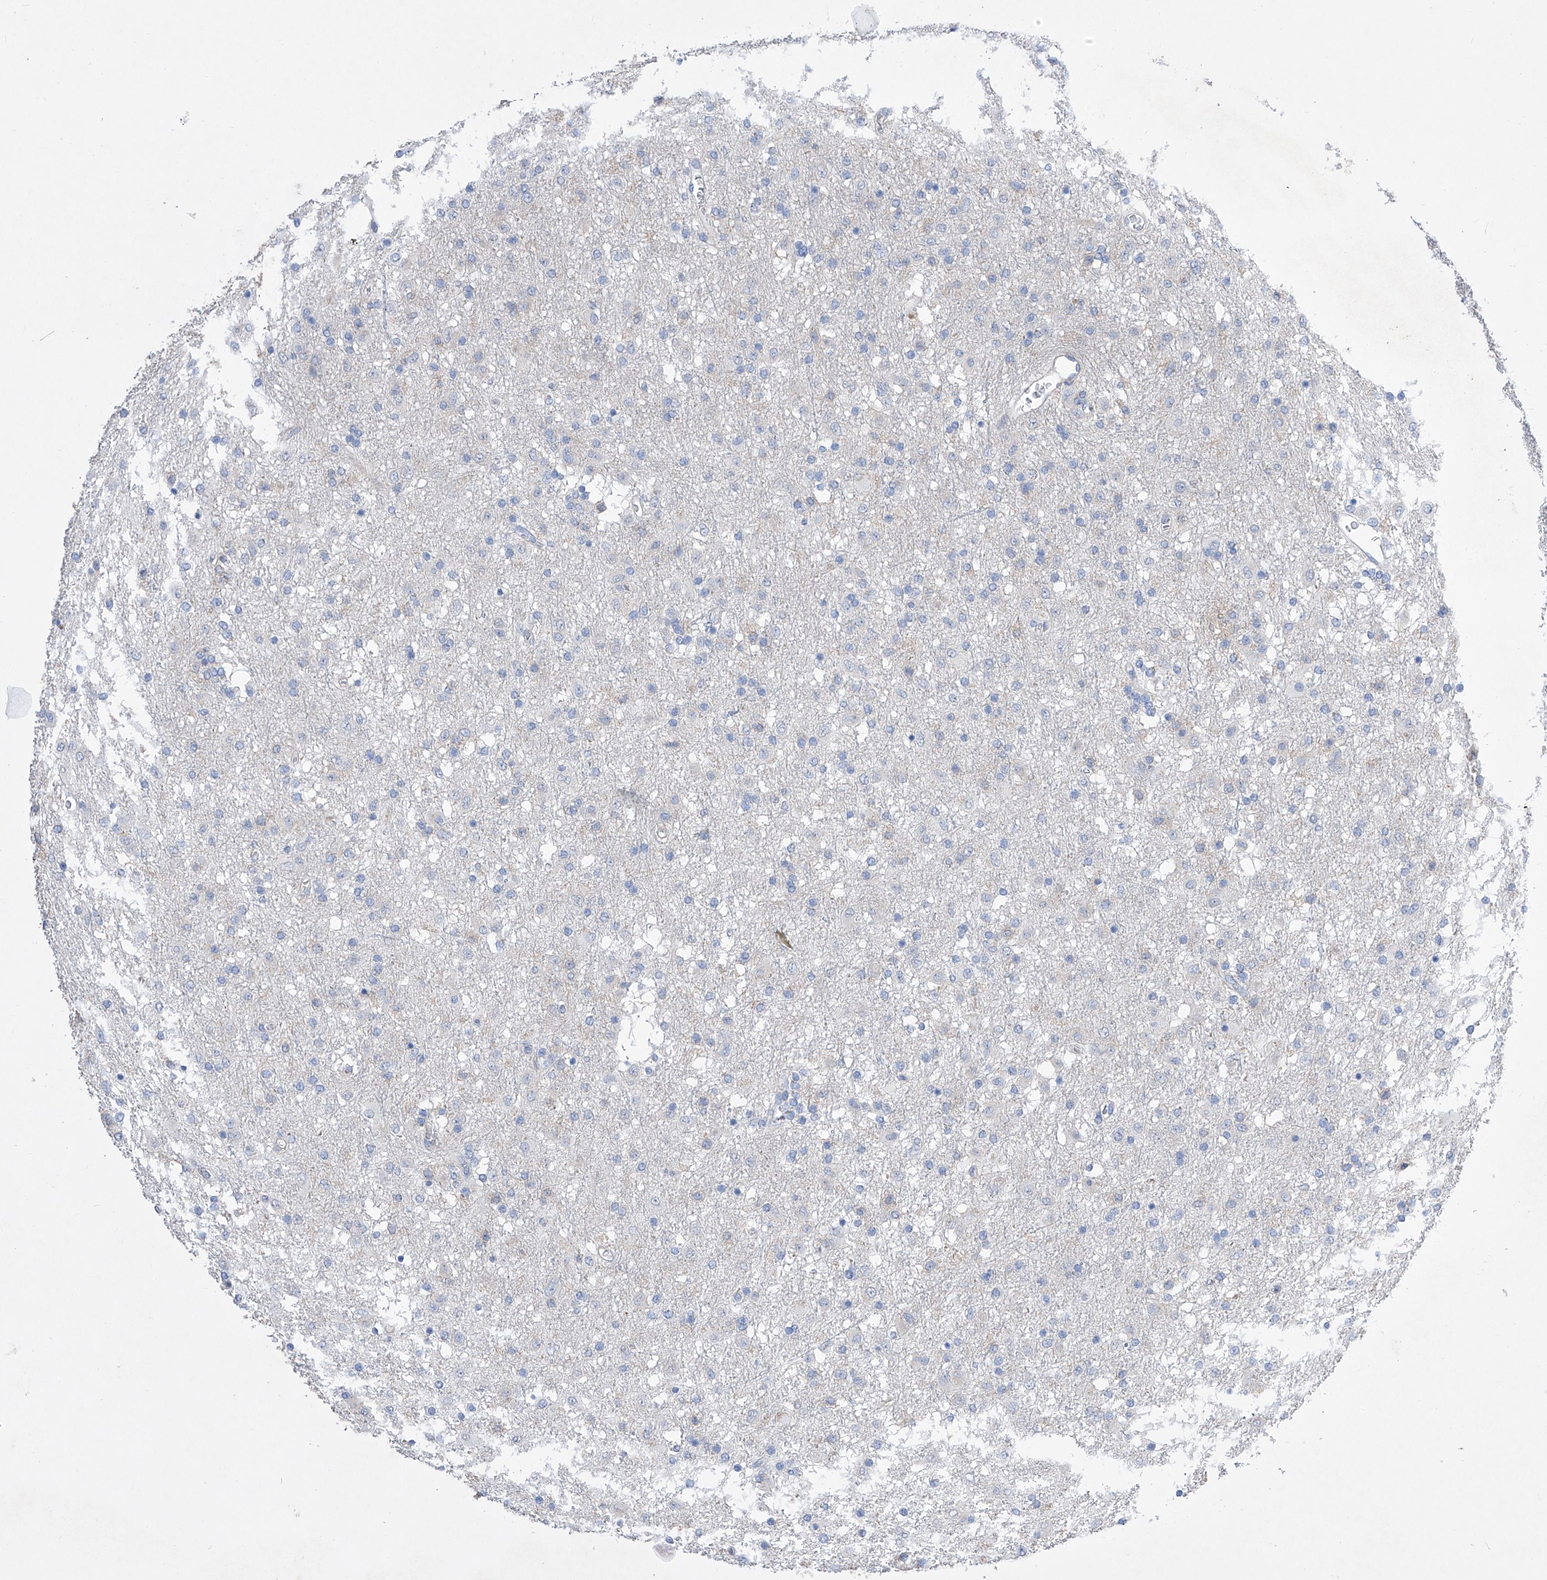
{"staining": {"intensity": "negative", "quantity": "none", "location": "none"}, "tissue": "glioma", "cell_type": "Tumor cells", "image_type": "cancer", "snomed": [{"axis": "morphology", "description": "Glioma, malignant, Low grade"}, {"axis": "topography", "description": "Brain"}], "caption": "An IHC micrograph of glioma is shown. There is no staining in tumor cells of glioma.", "gene": "NFATC4", "patient": {"sex": "male", "age": 65}}